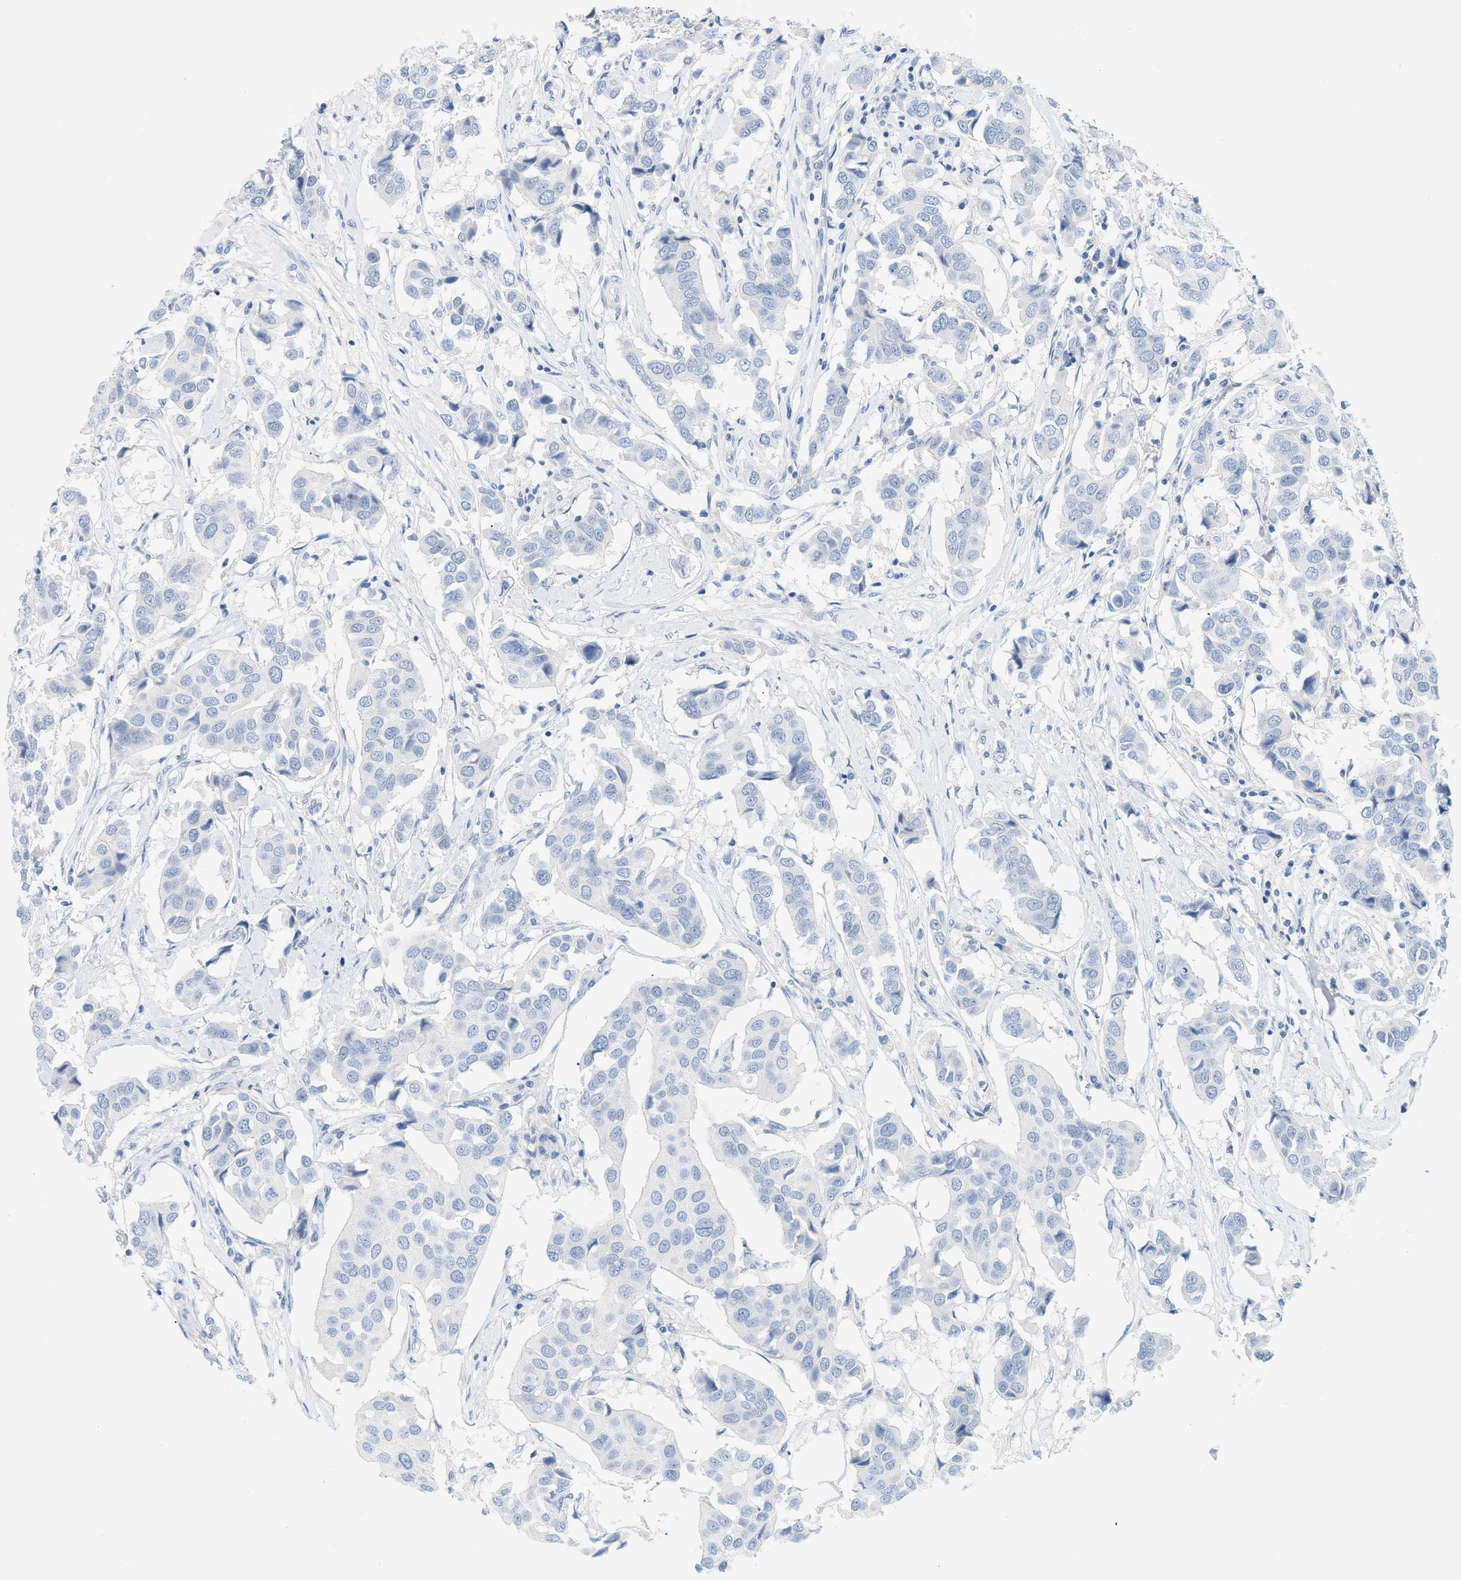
{"staining": {"intensity": "negative", "quantity": "none", "location": "none"}, "tissue": "breast cancer", "cell_type": "Tumor cells", "image_type": "cancer", "snomed": [{"axis": "morphology", "description": "Duct carcinoma"}, {"axis": "topography", "description": "Breast"}], "caption": "IHC of breast cancer demonstrates no staining in tumor cells. (Brightfield microscopy of DAB (3,3'-diaminobenzidine) IHC at high magnification).", "gene": "PAPPA", "patient": {"sex": "female", "age": 80}}